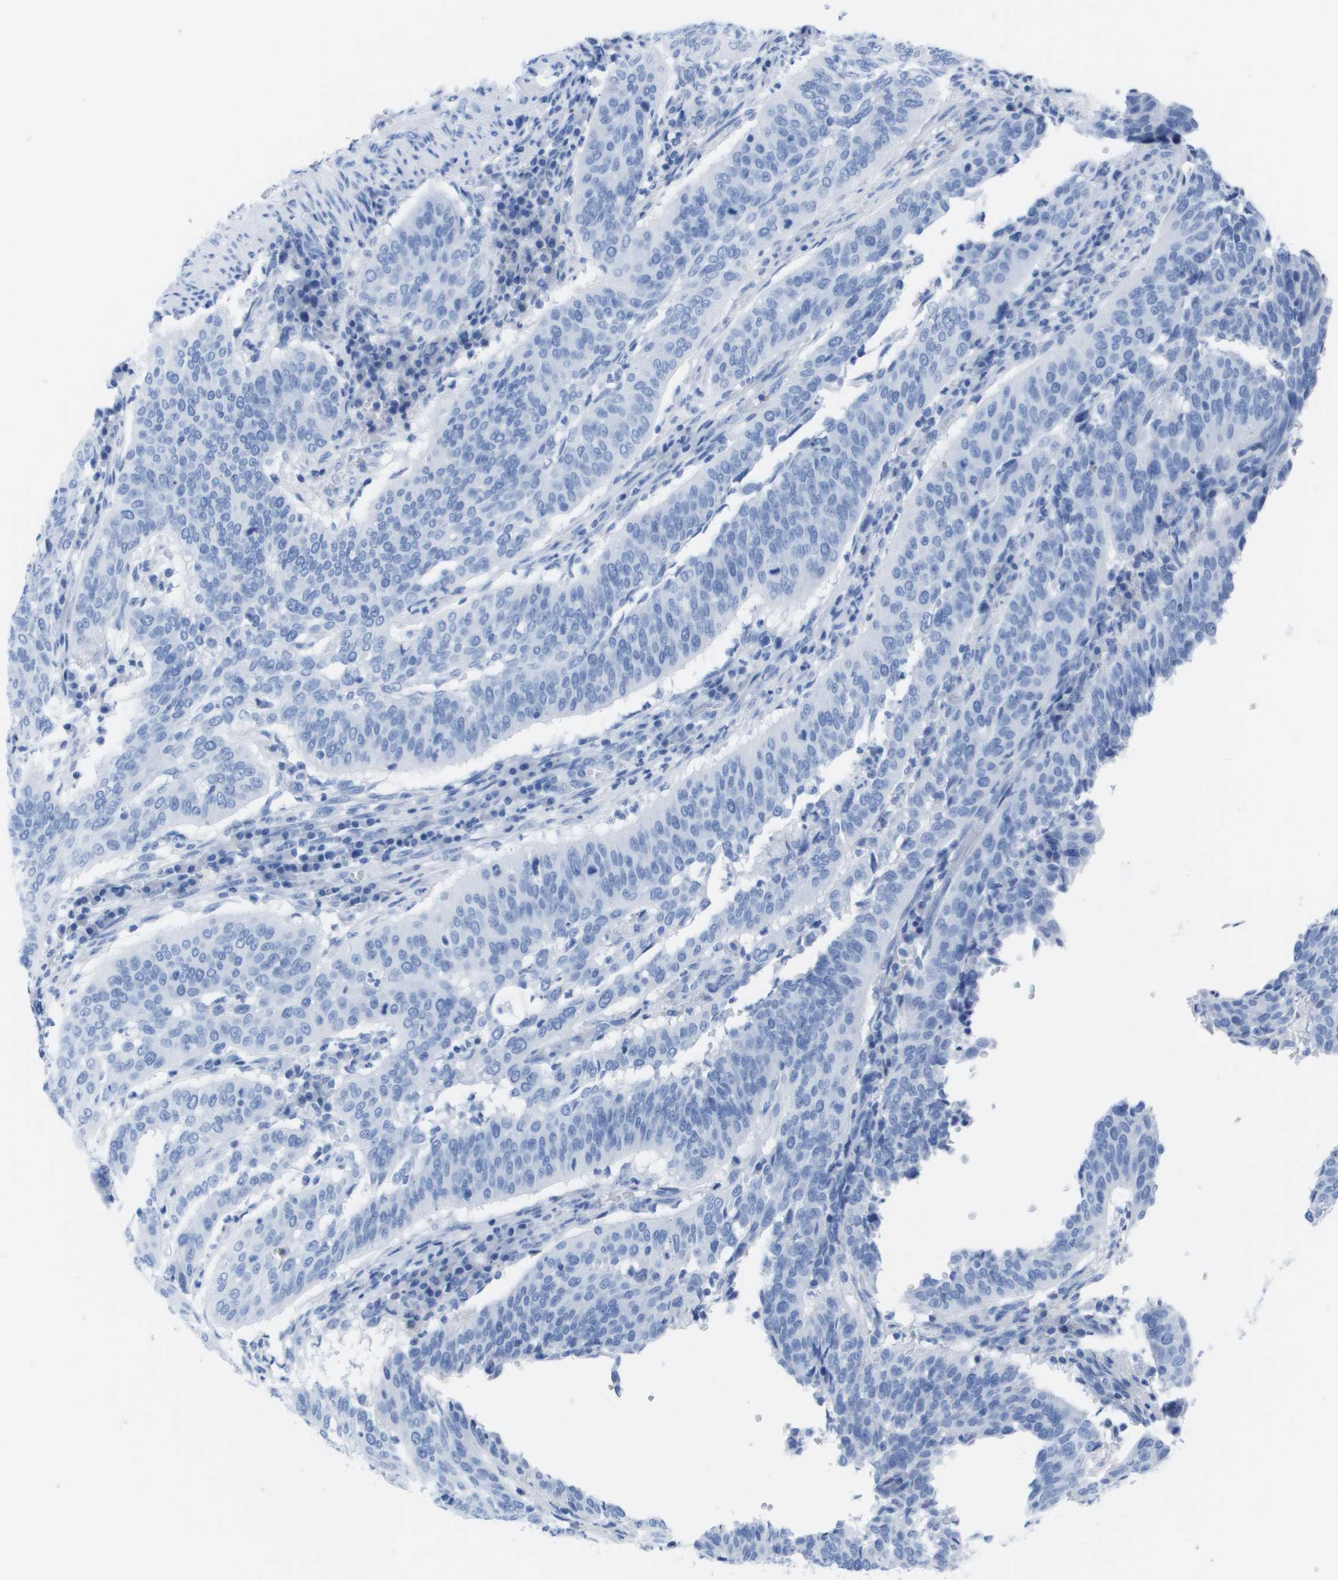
{"staining": {"intensity": "negative", "quantity": "none", "location": "none"}, "tissue": "cervical cancer", "cell_type": "Tumor cells", "image_type": "cancer", "snomed": [{"axis": "morphology", "description": "Normal tissue, NOS"}, {"axis": "morphology", "description": "Squamous cell carcinoma, NOS"}, {"axis": "topography", "description": "Cervix"}], "caption": "Histopathology image shows no significant protein positivity in tumor cells of cervical cancer (squamous cell carcinoma).", "gene": "KCNA3", "patient": {"sex": "female", "age": 39}}